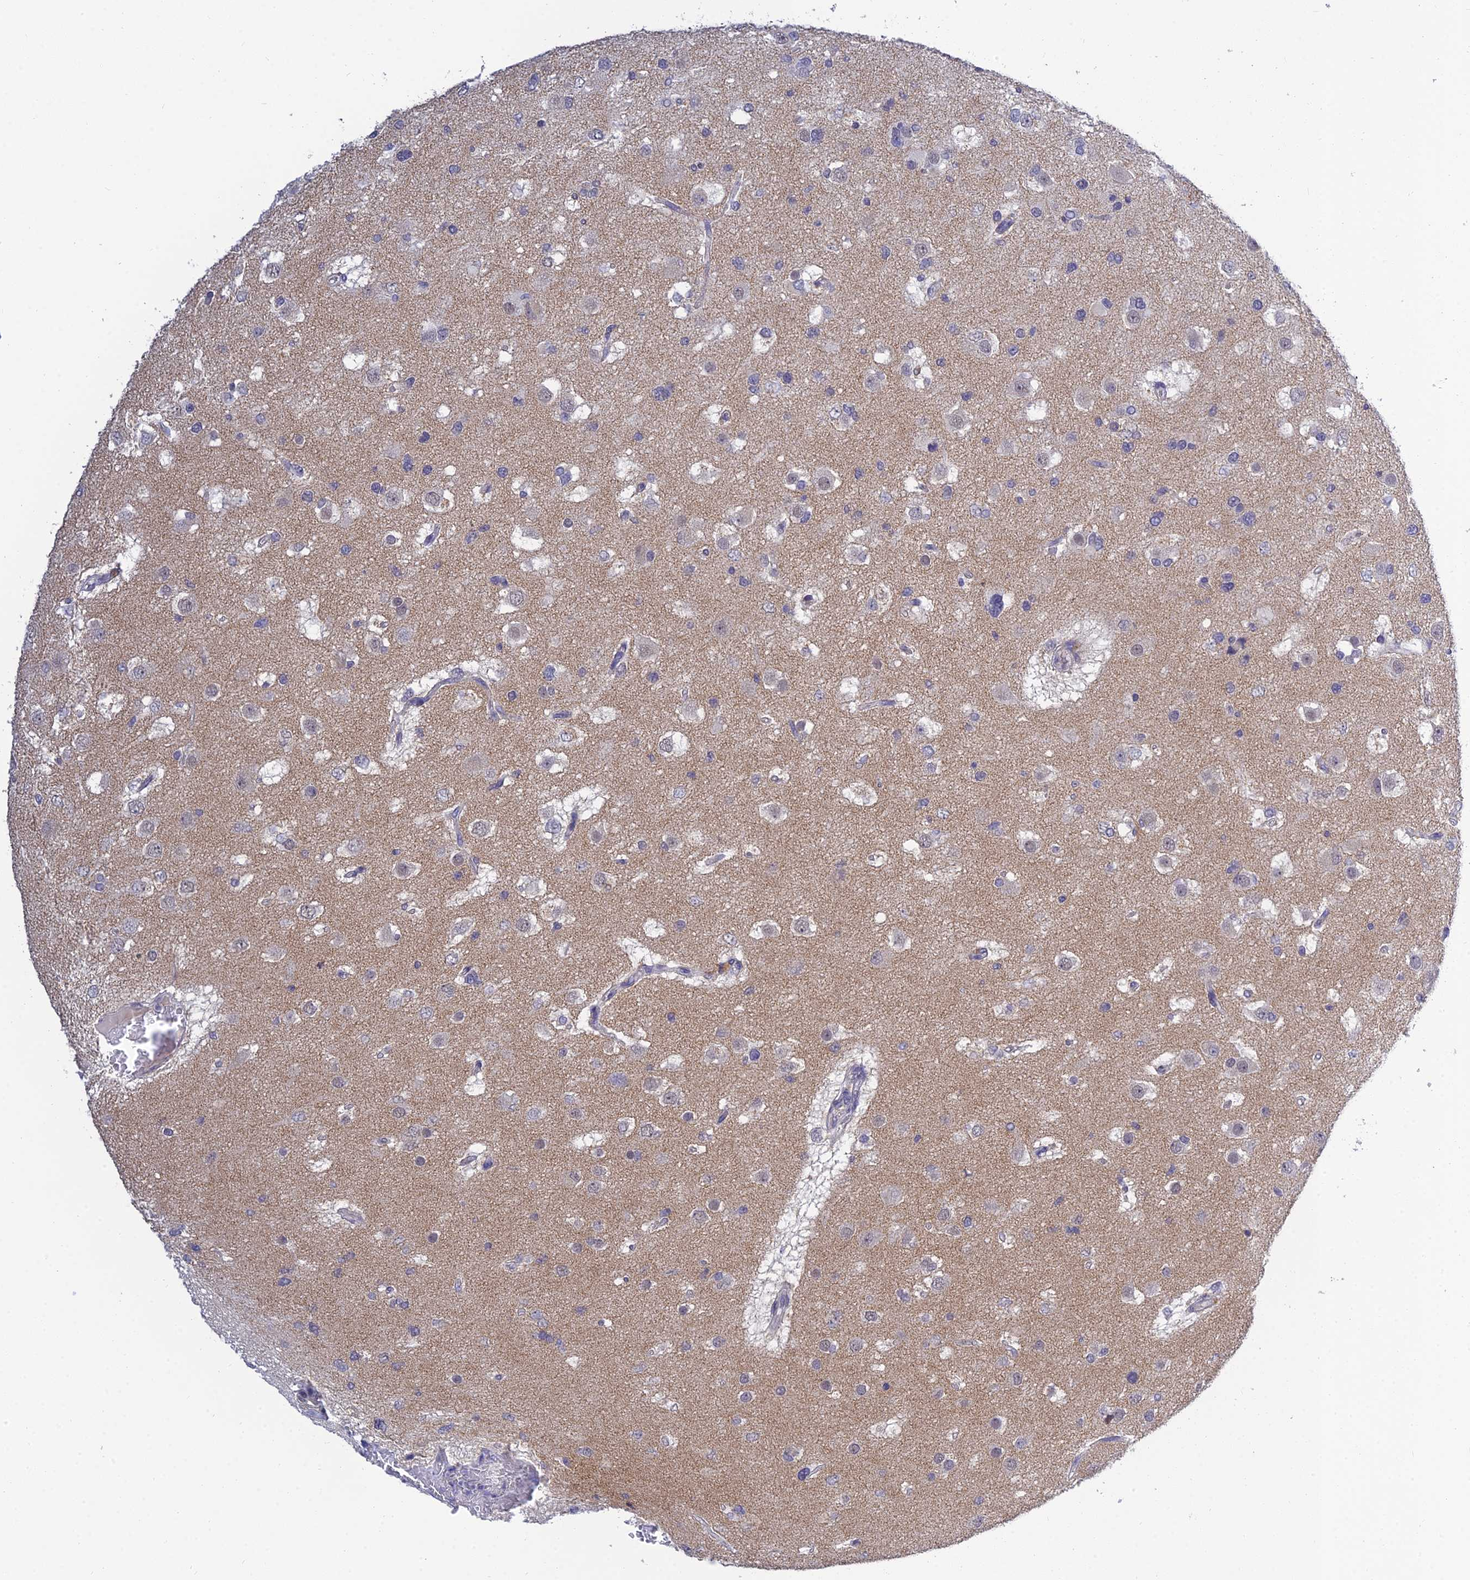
{"staining": {"intensity": "negative", "quantity": "none", "location": "none"}, "tissue": "glioma", "cell_type": "Tumor cells", "image_type": "cancer", "snomed": [{"axis": "morphology", "description": "Glioma, malignant, High grade"}, {"axis": "topography", "description": "Brain"}], "caption": "There is no significant positivity in tumor cells of glioma. (Stains: DAB (3,3'-diaminobenzidine) IHC with hematoxylin counter stain, Microscopy: brightfield microscopy at high magnification).", "gene": "HOXB1", "patient": {"sex": "male", "age": 53}}